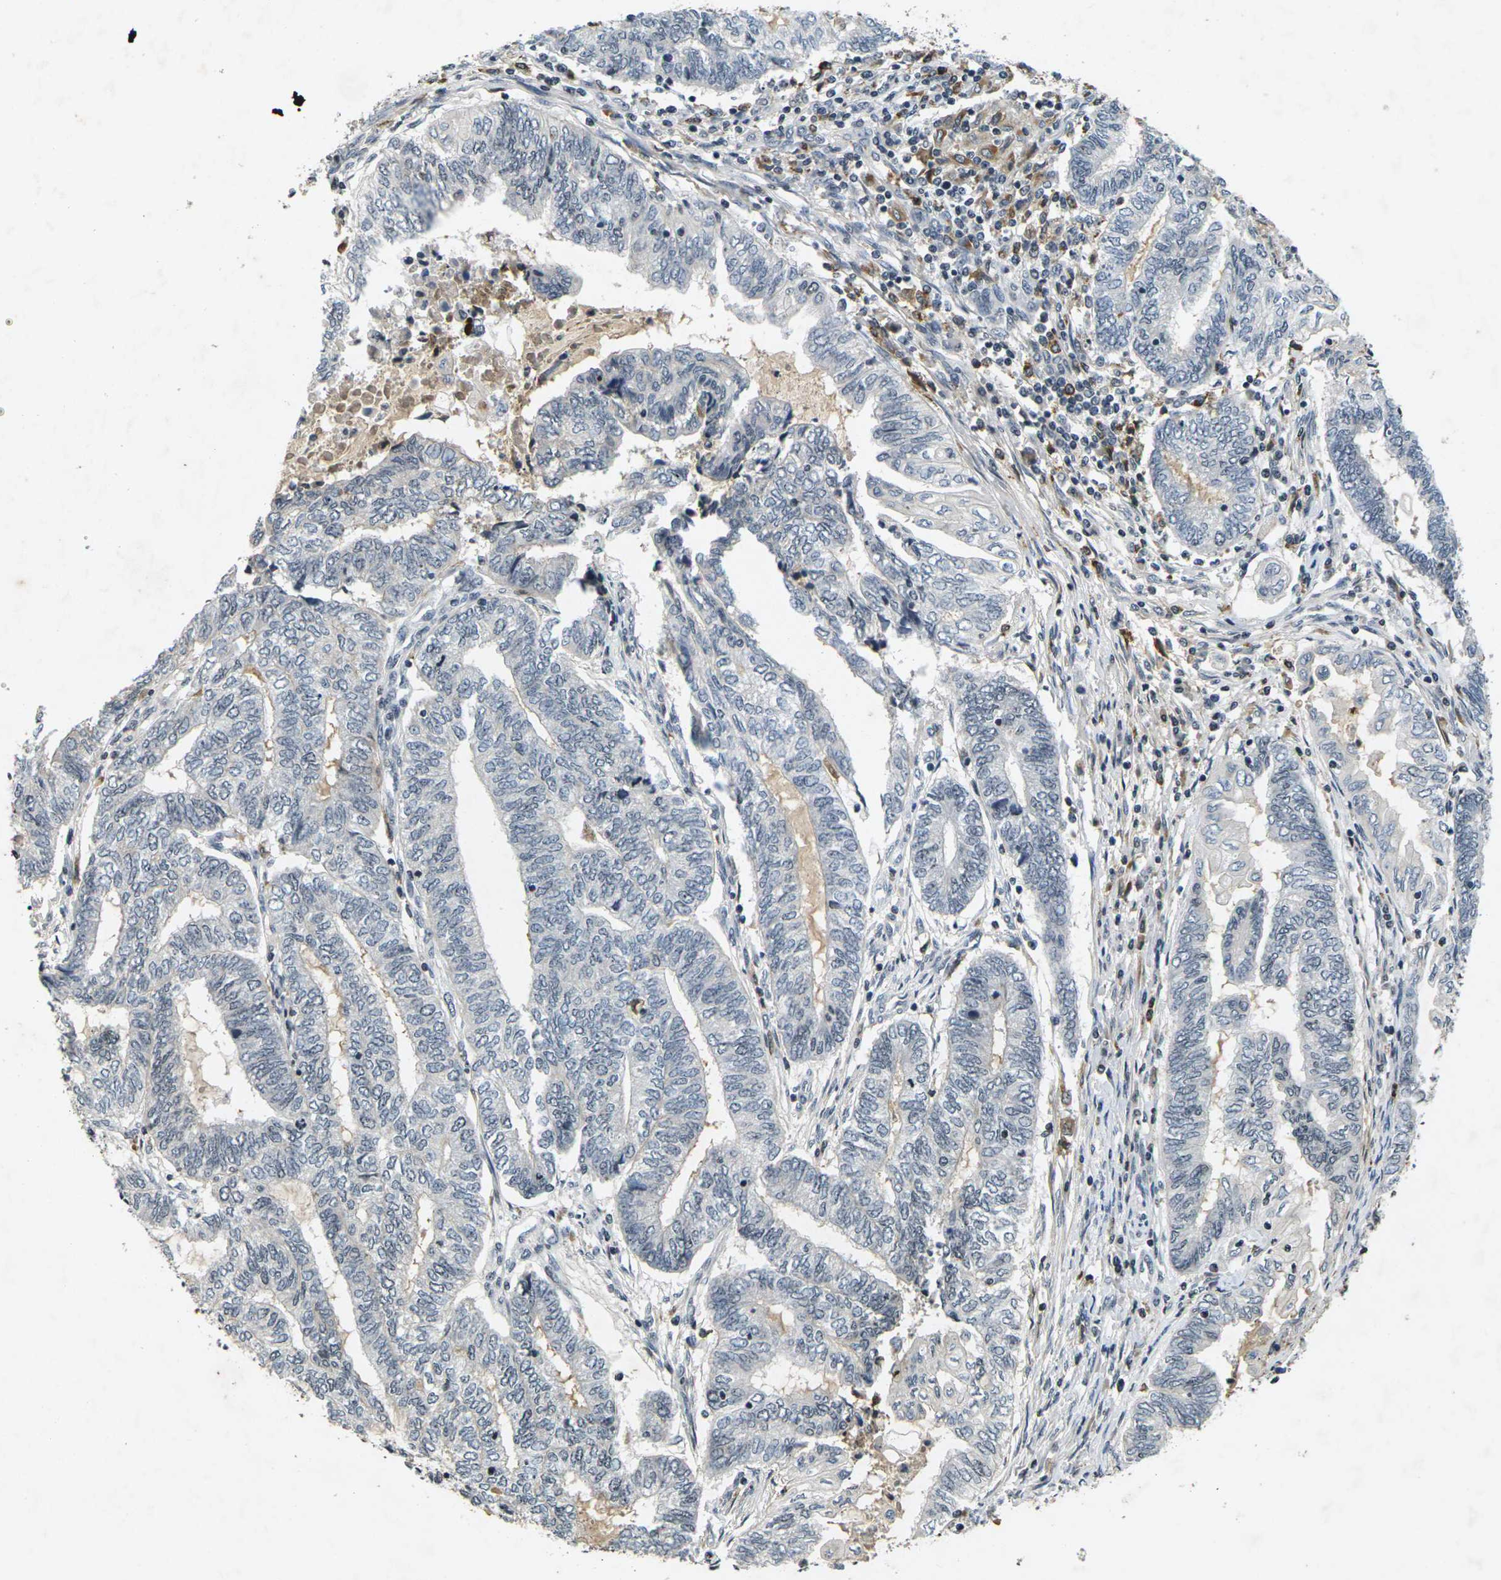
{"staining": {"intensity": "weak", "quantity": "<25%", "location": "cytoplasmic/membranous"}, "tissue": "endometrial cancer", "cell_type": "Tumor cells", "image_type": "cancer", "snomed": [{"axis": "morphology", "description": "Adenocarcinoma, NOS"}, {"axis": "topography", "description": "Uterus"}, {"axis": "topography", "description": "Endometrium"}], "caption": "Endometrial cancer stained for a protein using immunohistochemistry (IHC) reveals no expression tumor cells.", "gene": "C1QC", "patient": {"sex": "female", "age": 70}}